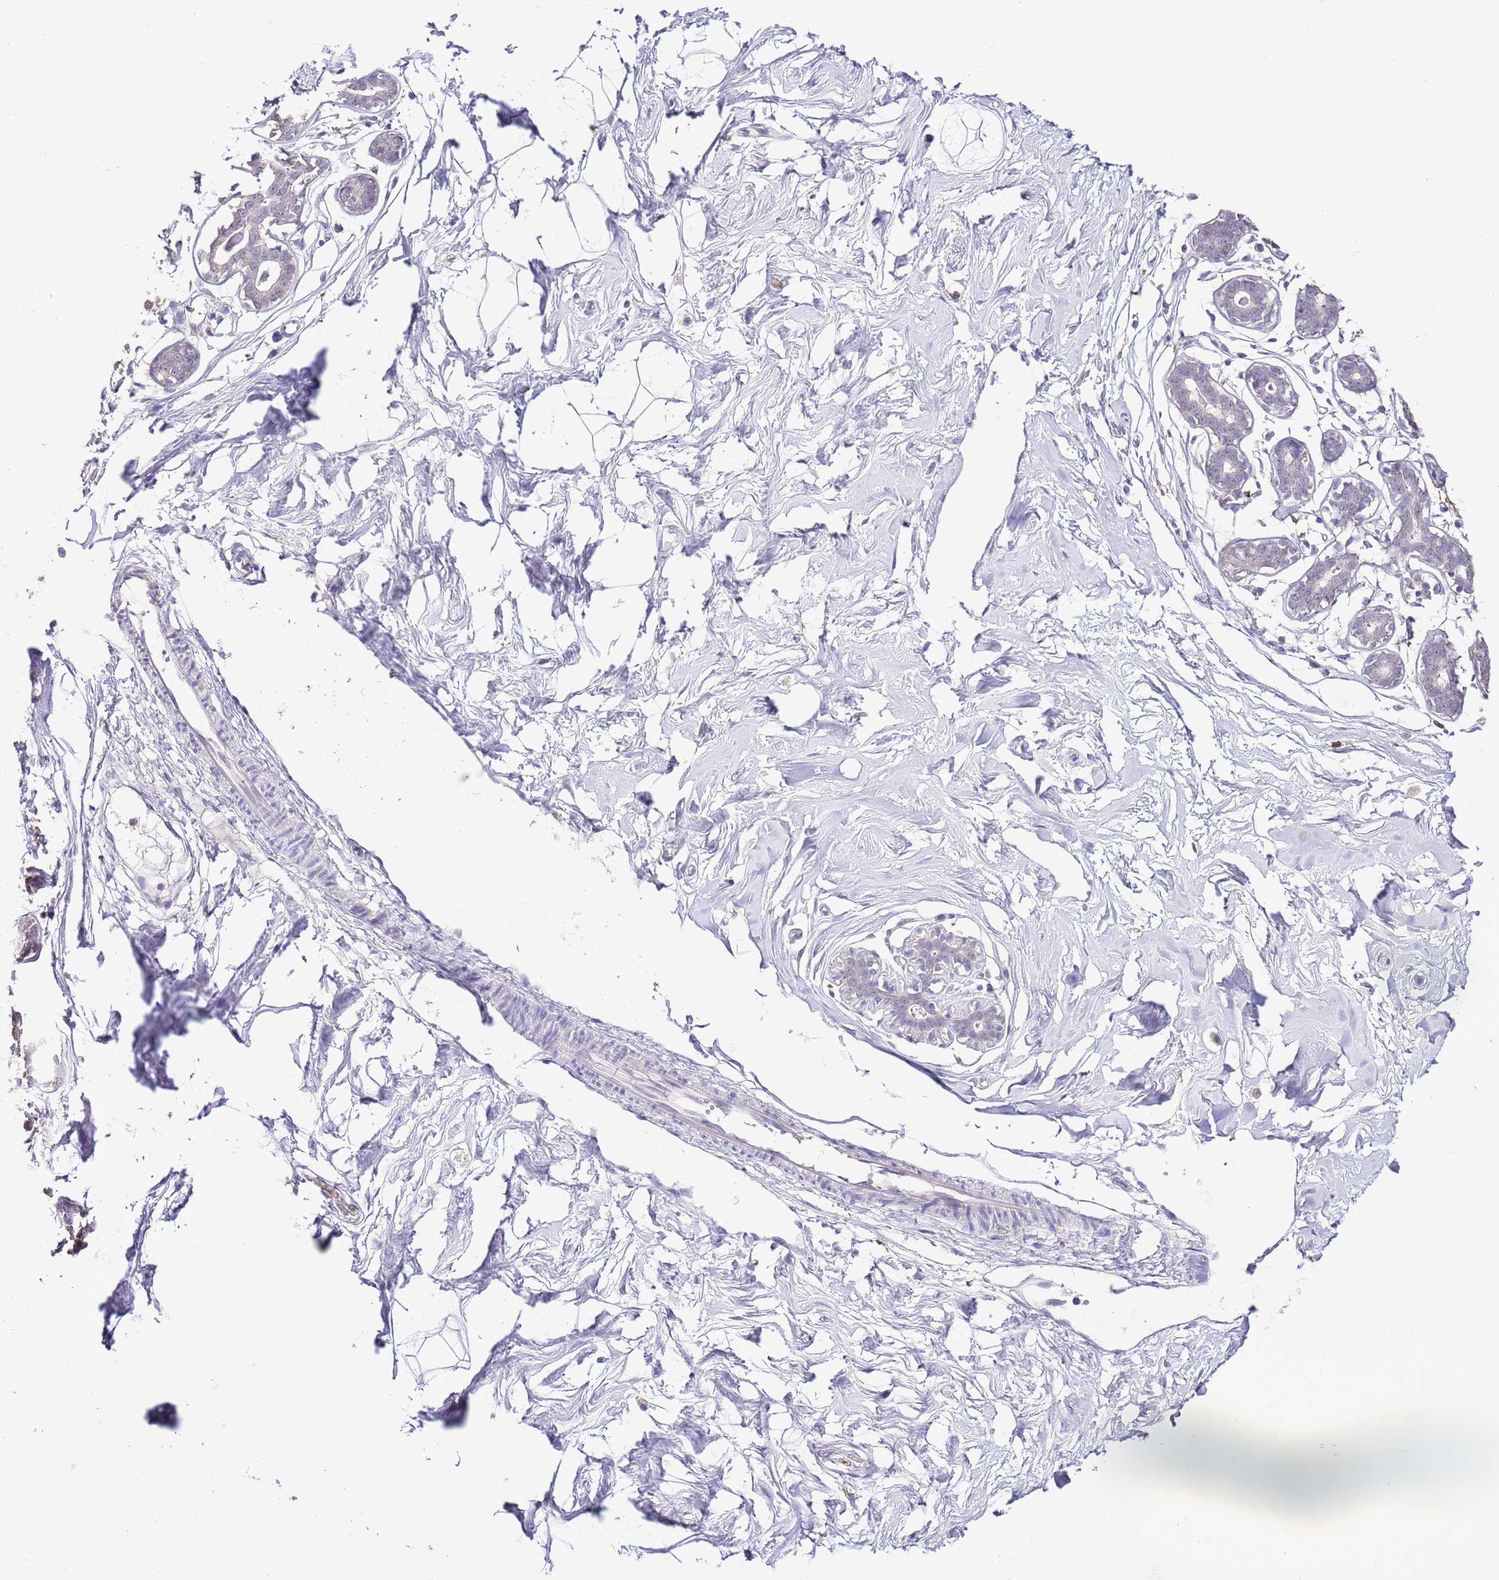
{"staining": {"intensity": "negative", "quantity": "none", "location": "none"}, "tissue": "breast", "cell_type": "Adipocytes", "image_type": "normal", "snomed": [{"axis": "morphology", "description": "Normal tissue, NOS"}, {"axis": "morphology", "description": "Adenoma, NOS"}, {"axis": "topography", "description": "Breast"}], "caption": "DAB immunohistochemical staining of unremarkable human breast demonstrates no significant expression in adipocytes. (Stains: DAB immunohistochemistry with hematoxylin counter stain, Microscopy: brightfield microscopy at high magnification).", "gene": "IZUMO4", "patient": {"sex": "female", "age": 23}}